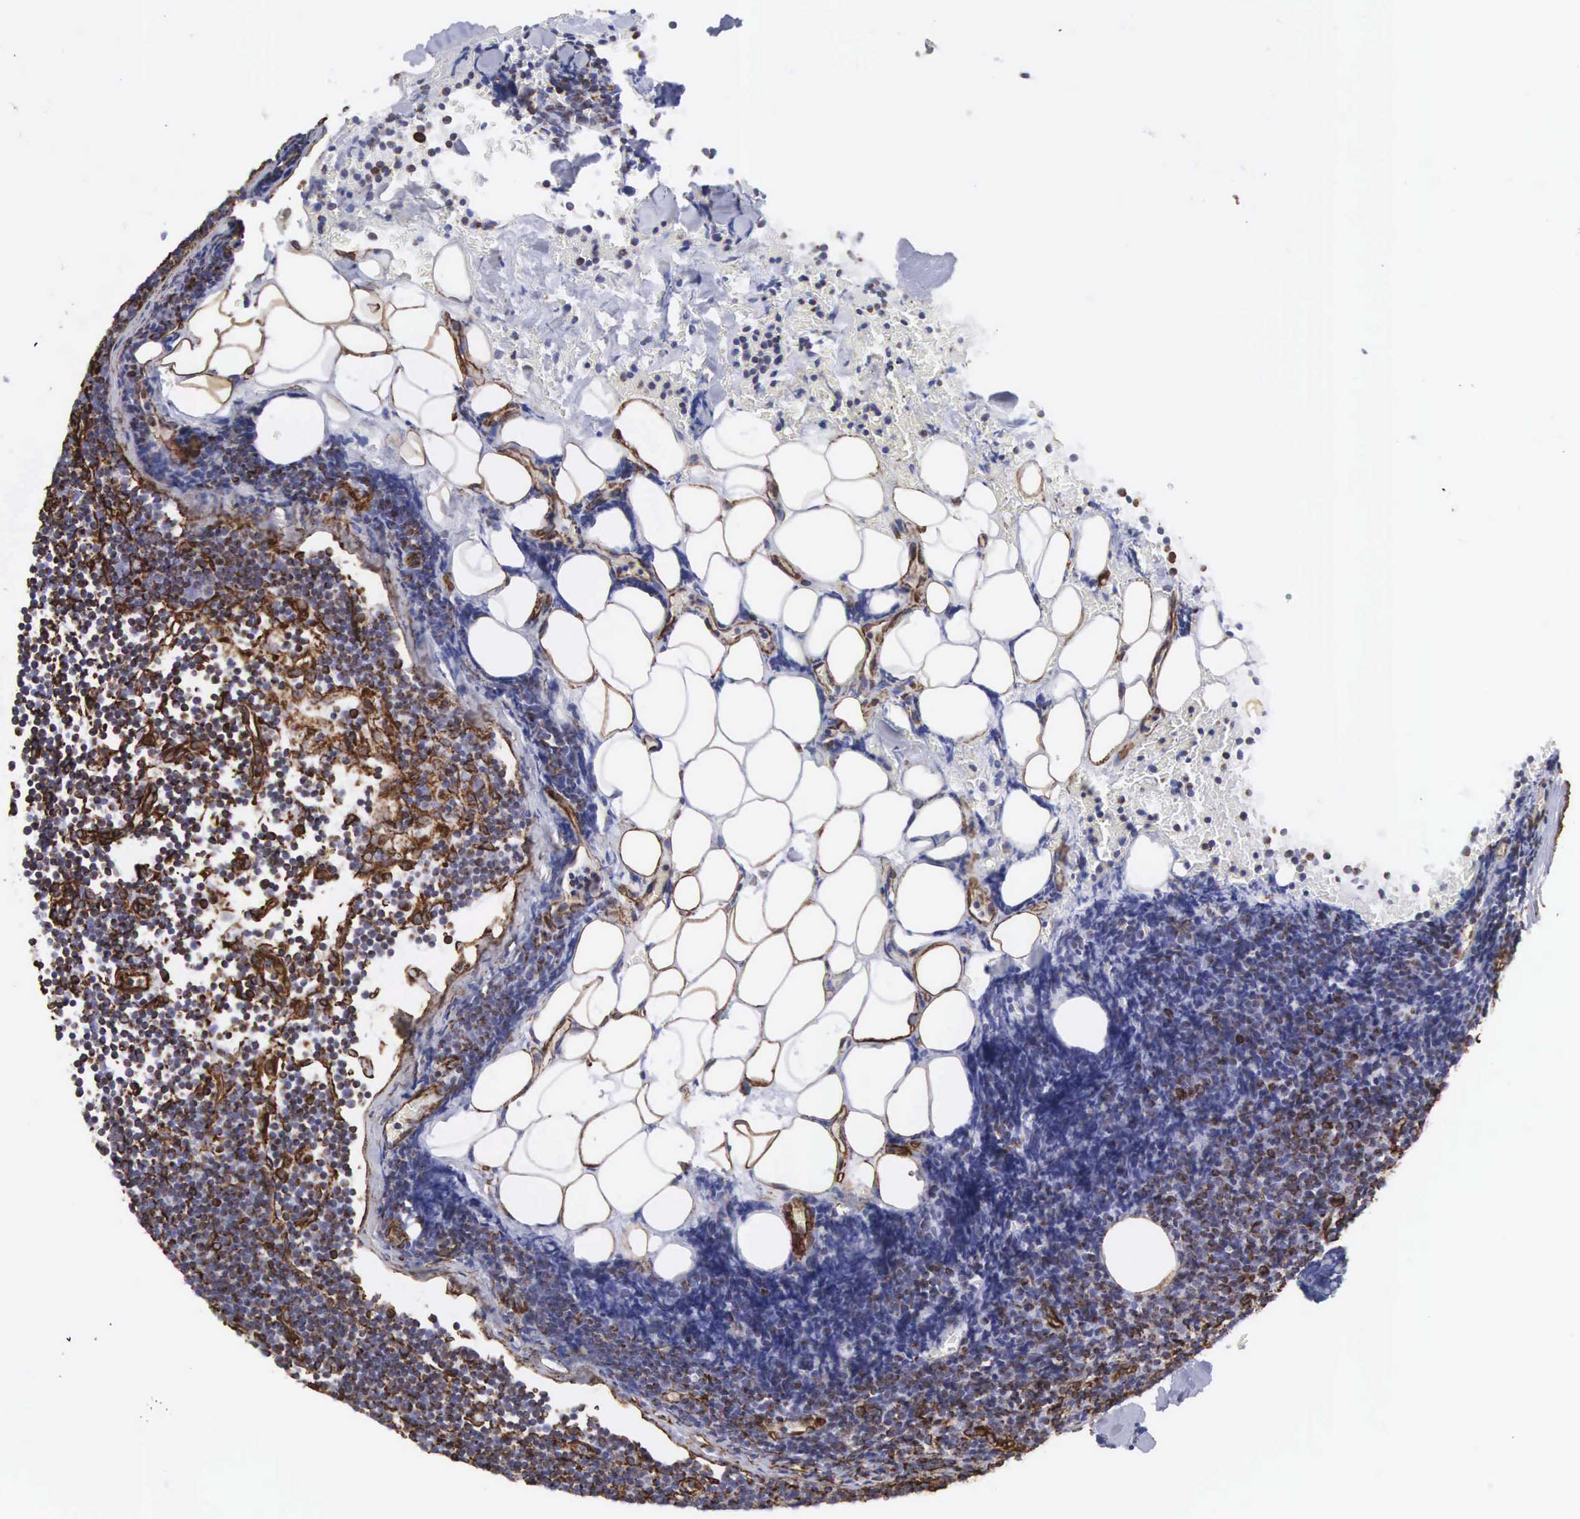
{"staining": {"intensity": "strong", "quantity": "<25%", "location": "cytoplasmic/membranous"}, "tissue": "lymphoma", "cell_type": "Tumor cells", "image_type": "cancer", "snomed": [{"axis": "morphology", "description": "Malignant lymphoma, non-Hodgkin's type, Low grade"}, {"axis": "topography", "description": "Lymph node"}], "caption": "Protein positivity by immunohistochemistry demonstrates strong cytoplasmic/membranous positivity in approximately <25% of tumor cells in malignant lymphoma, non-Hodgkin's type (low-grade). The staining was performed using DAB (3,3'-diaminobenzidine), with brown indicating positive protein expression. Nuclei are stained blue with hematoxylin.", "gene": "VIM", "patient": {"sex": "male", "age": 57}}